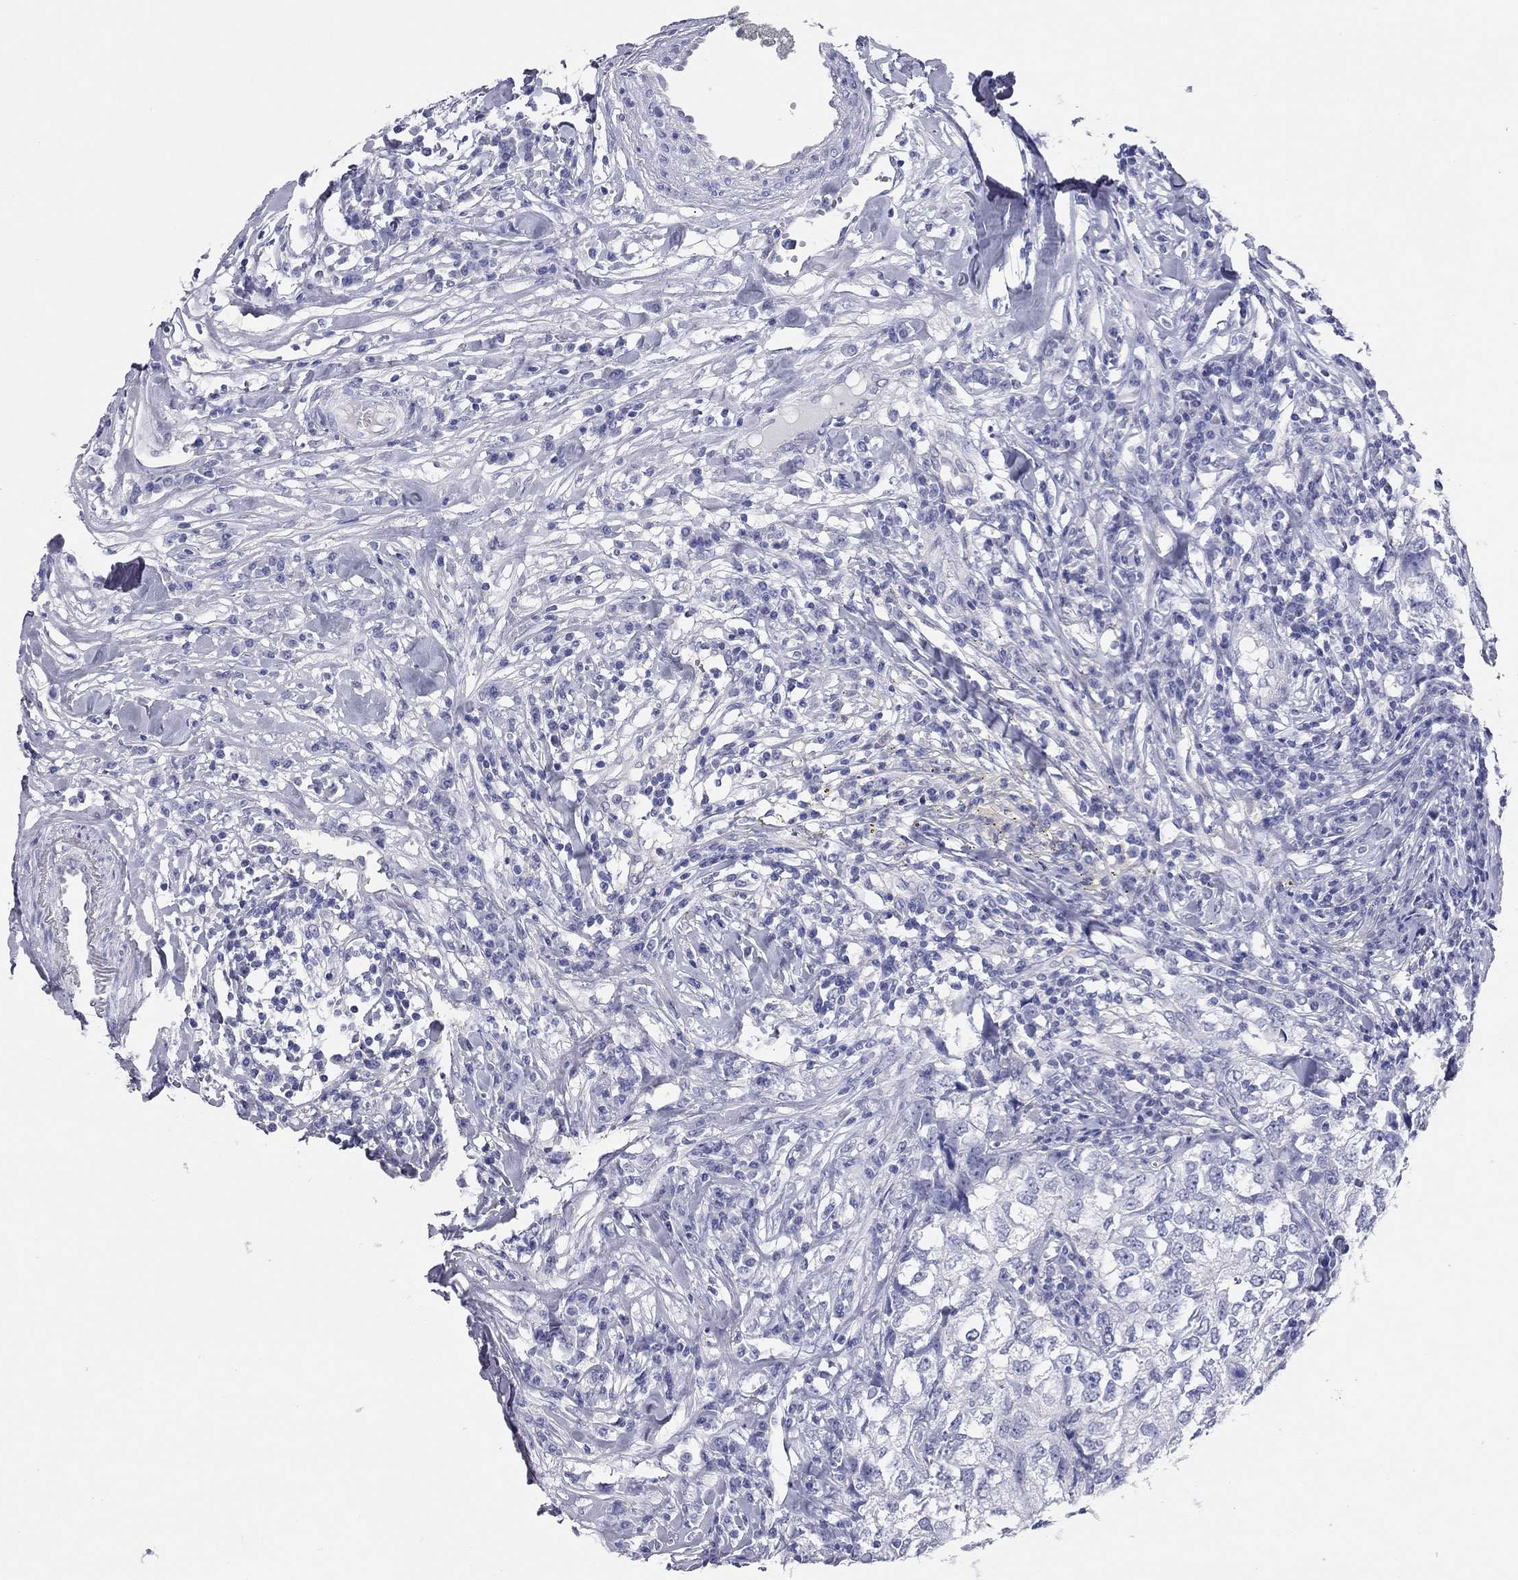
{"staining": {"intensity": "negative", "quantity": "none", "location": "none"}, "tissue": "breast cancer", "cell_type": "Tumor cells", "image_type": "cancer", "snomed": [{"axis": "morphology", "description": "Duct carcinoma"}, {"axis": "topography", "description": "Breast"}], "caption": "Image shows no protein staining in tumor cells of breast cancer tissue.", "gene": "TMEM221", "patient": {"sex": "female", "age": 30}}